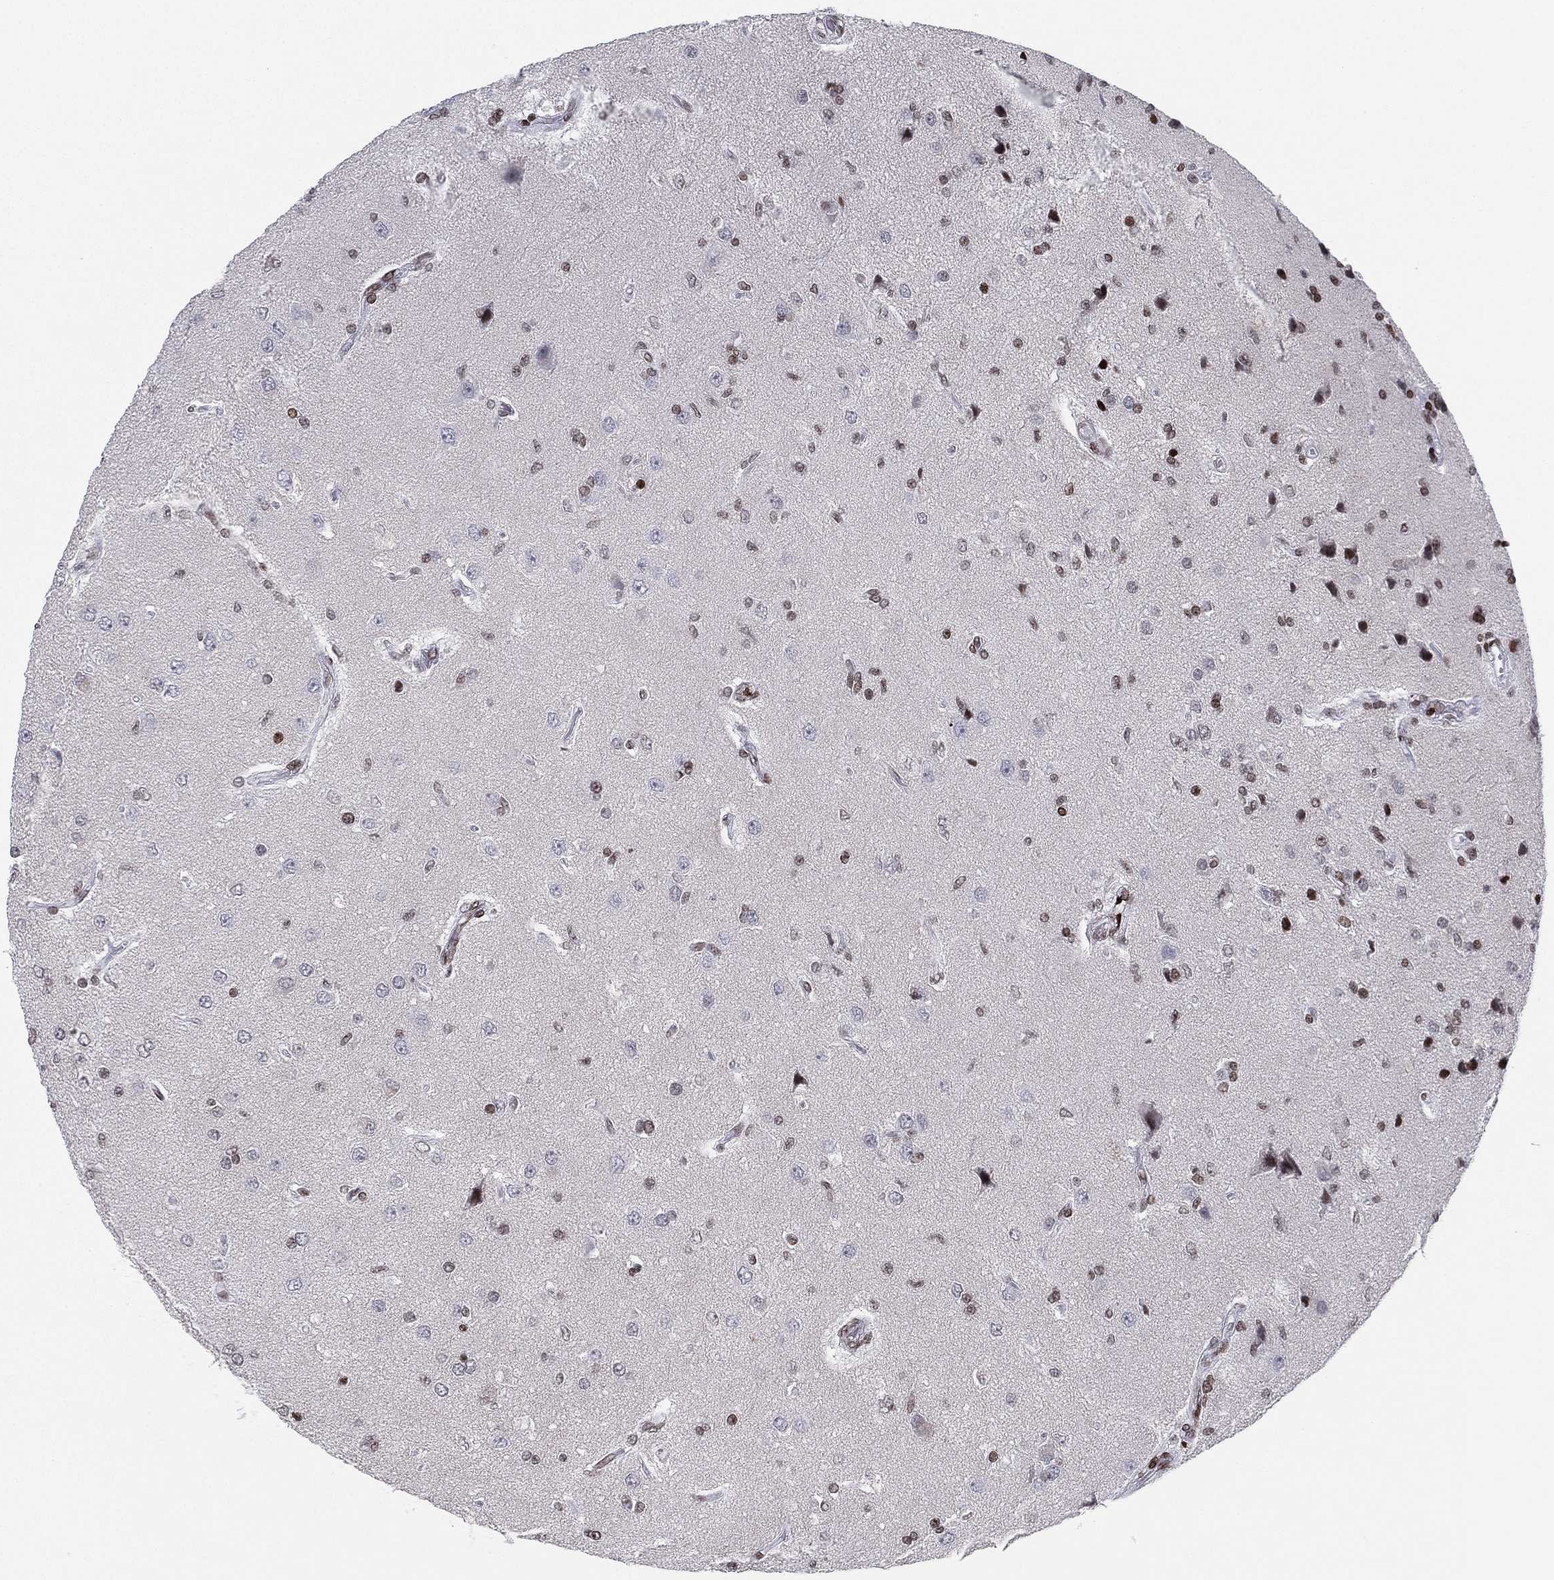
{"staining": {"intensity": "moderate", "quantity": "<25%", "location": "nuclear"}, "tissue": "glioma", "cell_type": "Tumor cells", "image_type": "cancer", "snomed": [{"axis": "morphology", "description": "Glioma, malignant, High grade"}, {"axis": "topography", "description": "Brain"}], "caption": "IHC photomicrograph of malignant glioma (high-grade) stained for a protein (brown), which displays low levels of moderate nuclear expression in about <25% of tumor cells.", "gene": "MFSD14A", "patient": {"sex": "male", "age": 56}}